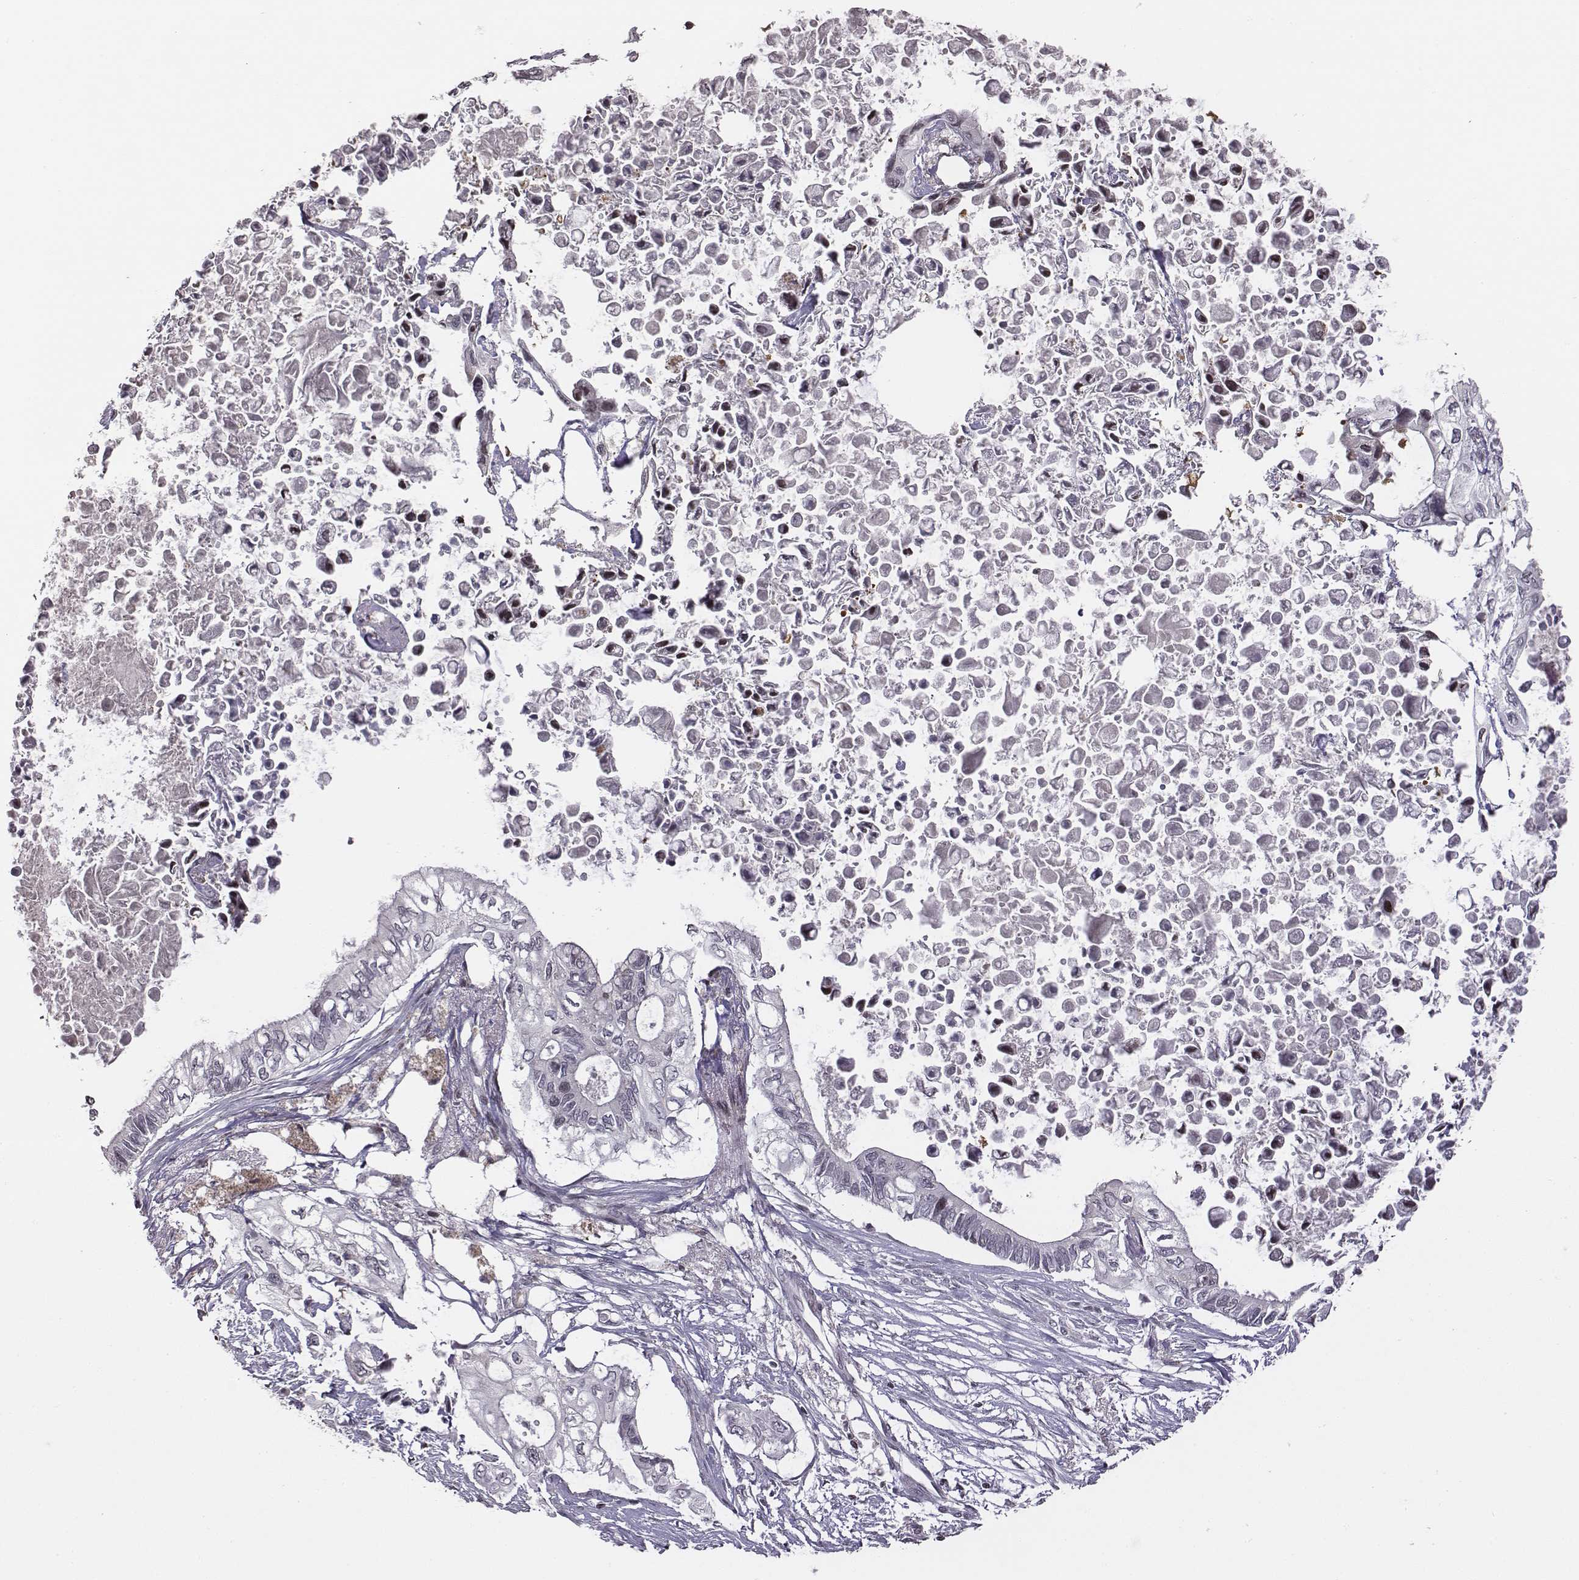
{"staining": {"intensity": "negative", "quantity": "none", "location": "none"}, "tissue": "pancreatic cancer", "cell_type": "Tumor cells", "image_type": "cancer", "snomed": [{"axis": "morphology", "description": "Adenocarcinoma, NOS"}, {"axis": "topography", "description": "Pancreas"}], "caption": "The IHC micrograph has no significant positivity in tumor cells of pancreatic cancer (adenocarcinoma) tissue.", "gene": "GRM4", "patient": {"sex": "female", "age": 63}}